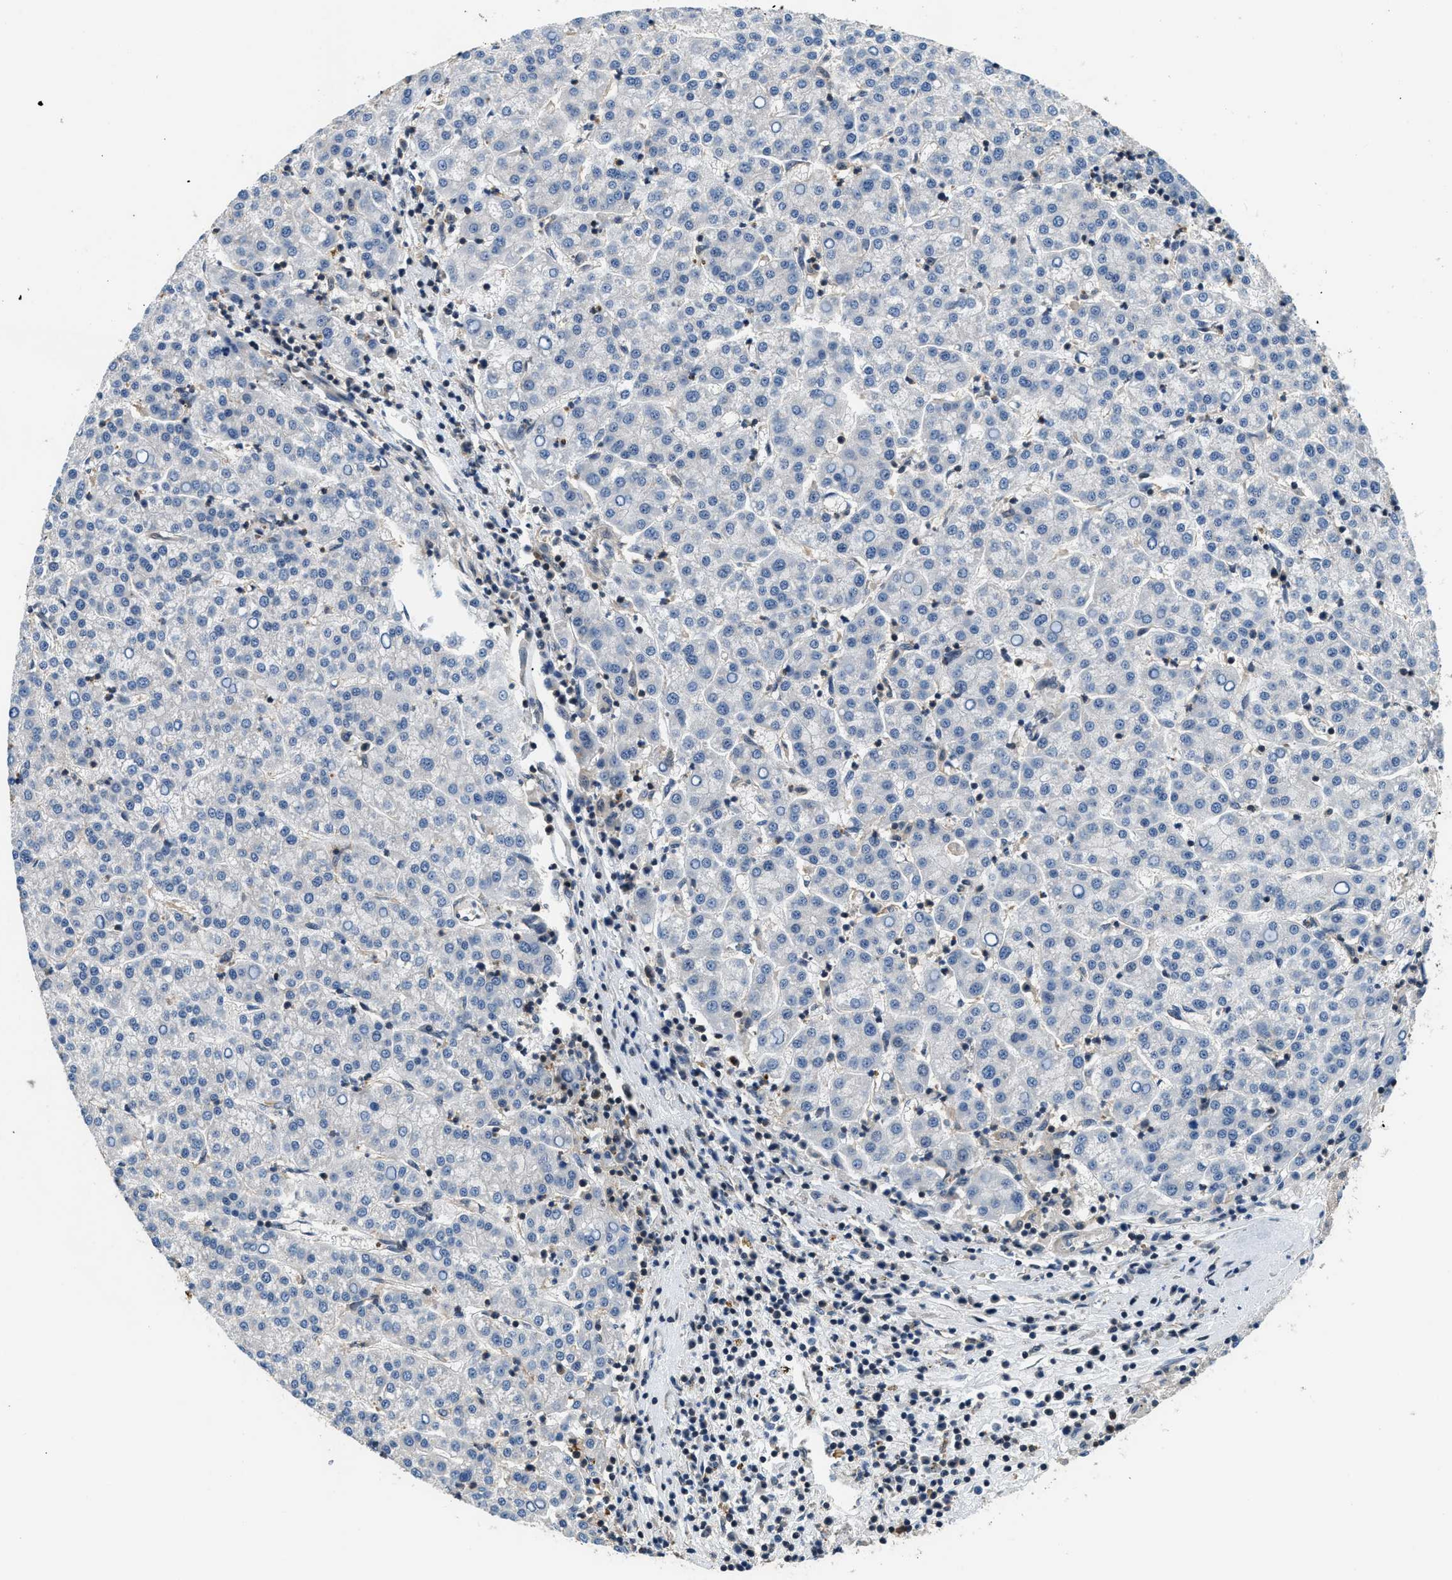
{"staining": {"intensity": "negative", "quantity": "none", "location": "none"}, "tissue": "liver cancer", "cell_type": "Tumor cells", "image_type": "cancer", "snomed": [{"axis": "morphology", "description": "Carcinoma, Hepatocellular, NOS"}, {"axis": "topography", "description": "Liver"}], "caption": "The immunohistochemistry (IHC) photomicrograph has no significant positivity in tumor cells of liver cancer tissue. Nuclei are stained in blue.", "gene": "MTMR1", "patient": {"sex": "female", "age": 58}}